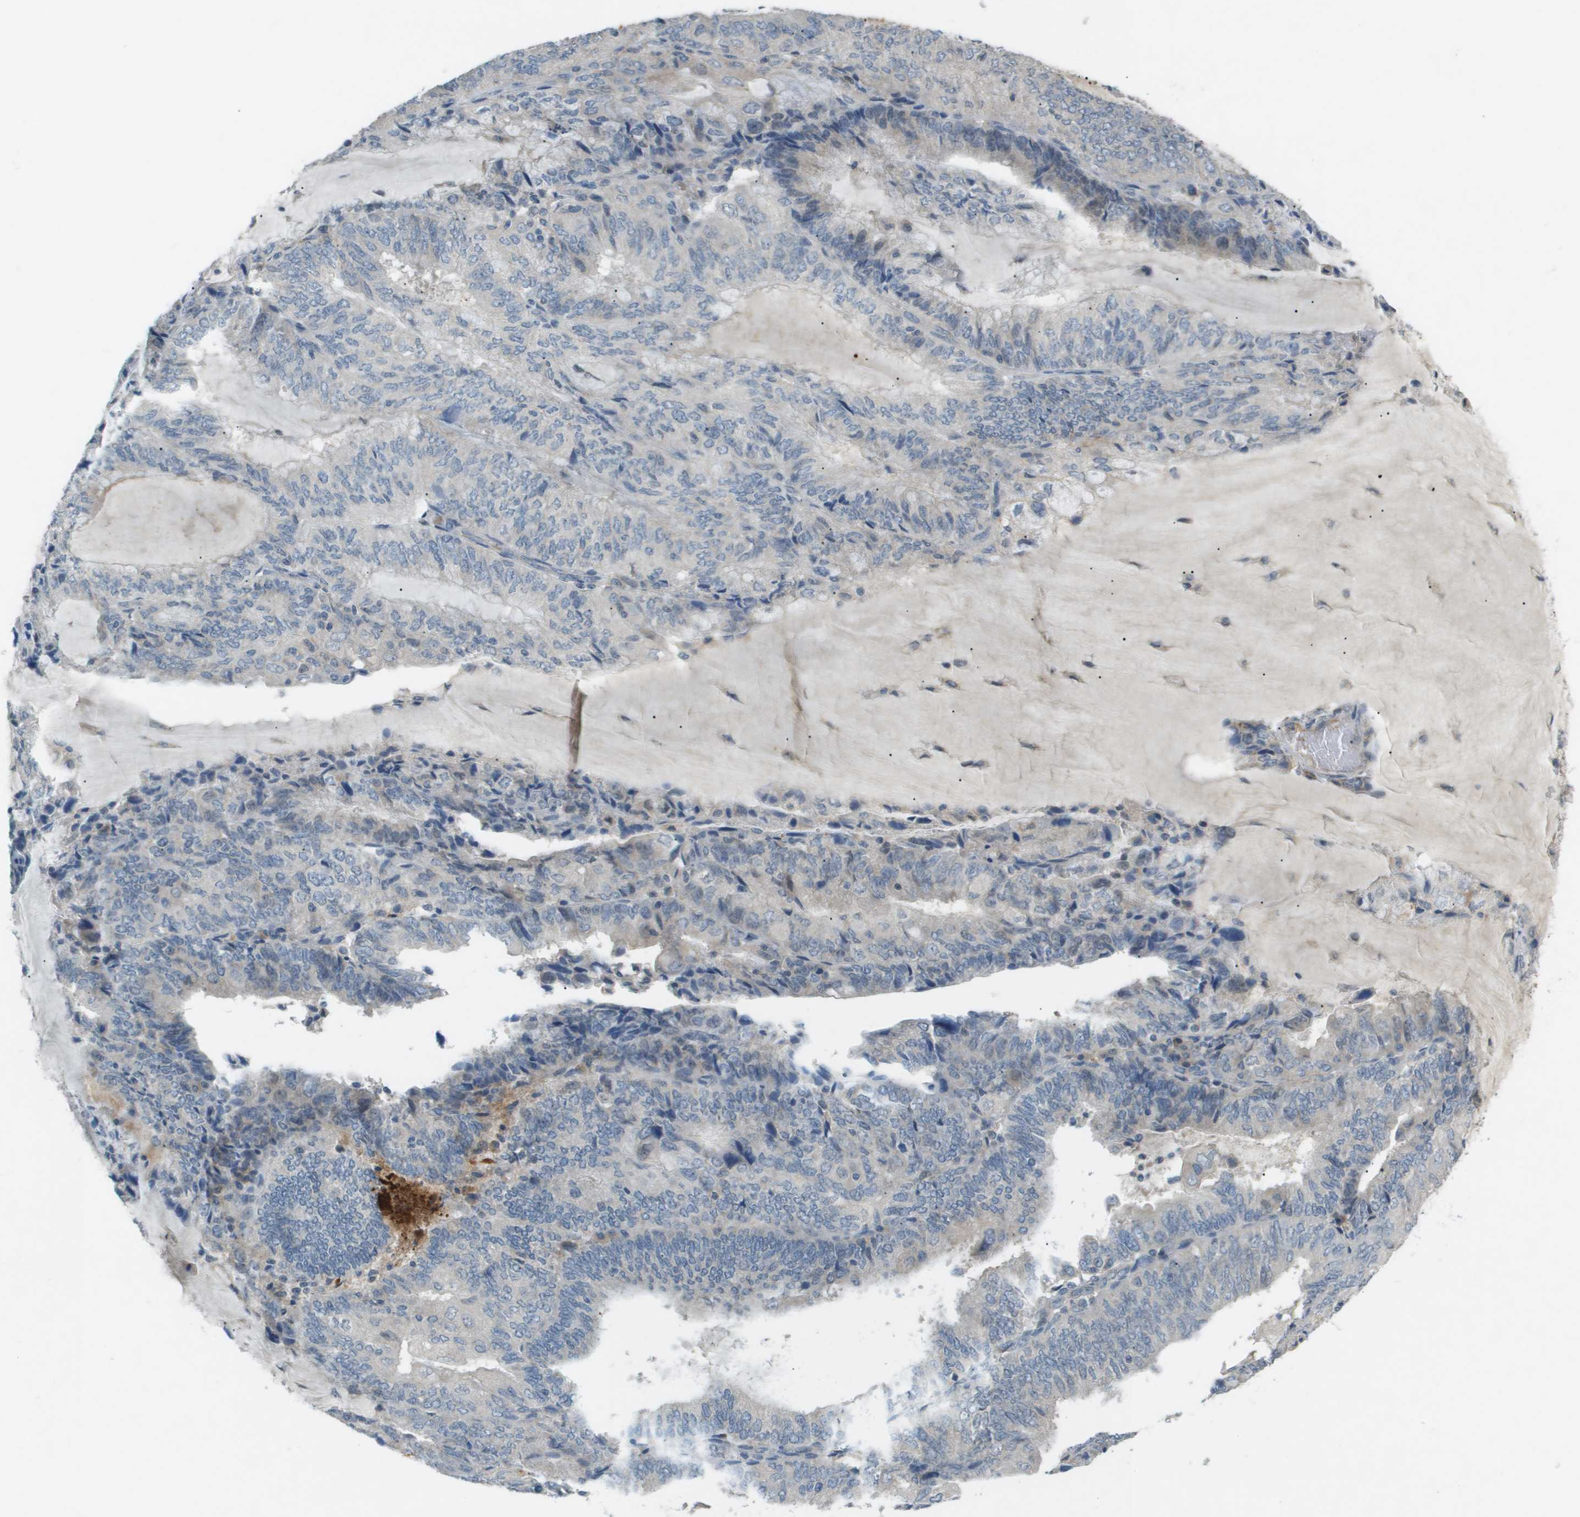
{"staining": {"intensity": "negative", "quantity": "none", "location": "none"}, "tissue": "endometrial cancer", "cell_type": "Tumor cells", "image_type": "cancer", "snomed": [{"axis": "morphology", "description": "Adenocarcinoma, NOS"}, {"axis": "topography", "description": "Endometrium"}], "caption": "High magnification brightfield microscopy of endometrial cancer stained with DAB (3,3'-diaminobenzidine) (brown) and counterstained with hematoxylin (blue): tumor cells show no significant staining. The staining is performed using DAB (3,3'-diaminobenzidine) brown chromogen with nuclei counter-stained in using hematoxylin.", "gene": "VTN", "patient": {"sex": "female", "age": 81}}